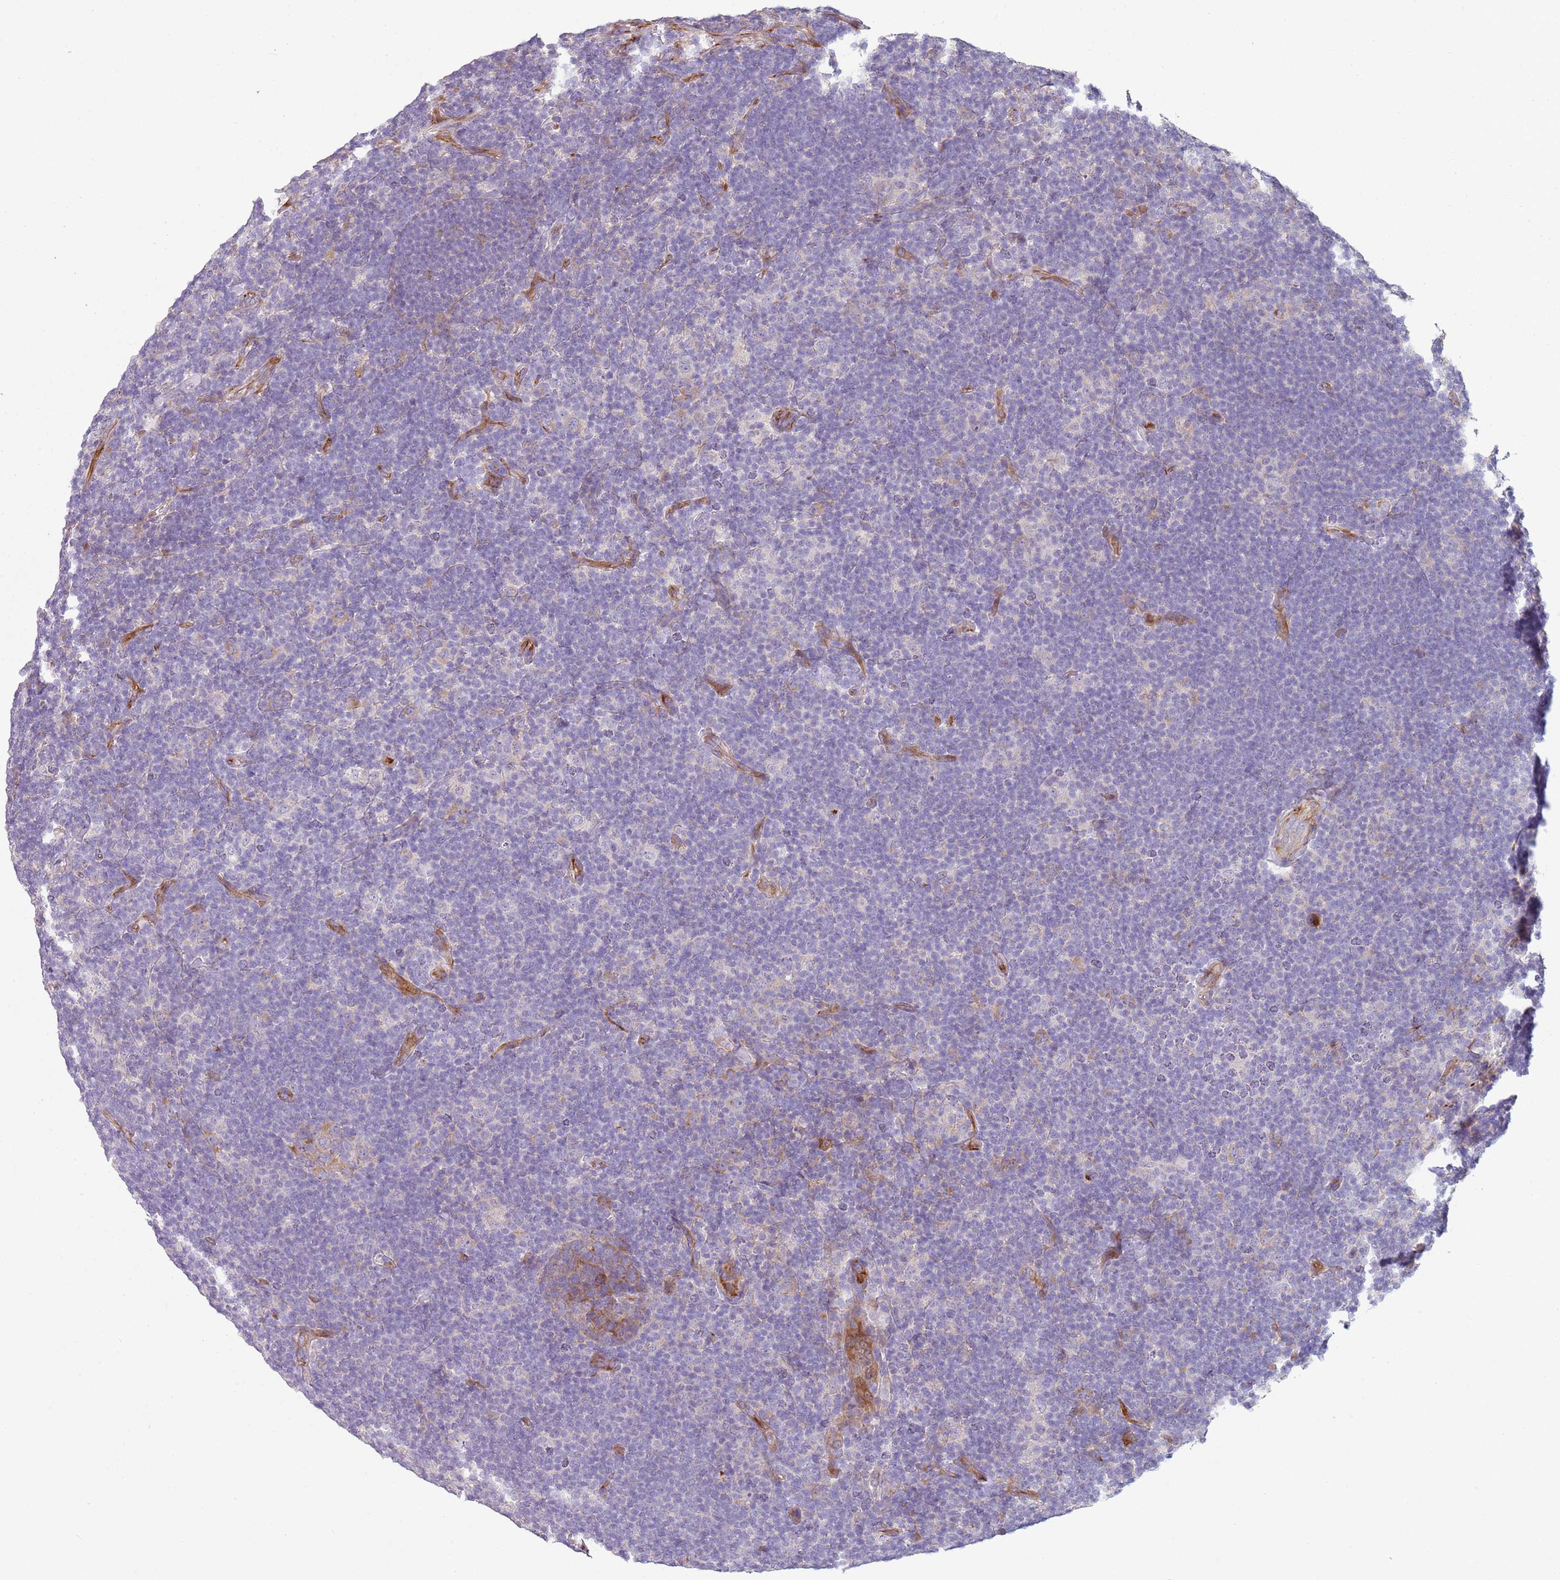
{"staining": {"intensity": "negative", "quantity": "none", "location": "none"}, "tissue": "lymphoma", "cell_type": "Tumor cells", "image_type": "cancer", "snomed": [{"axis": "morphology", "description": "Hodgkin's disease, NOS"}, {"axis": "topography", "description": "Lymph node"}], "caption": "This is an immunohistochemistry histopathology image of Hodgkin's disease. There is no staining in tumor cells.", "gene": "ZNF583", "patient": {"sex": "female", "age": 57}}